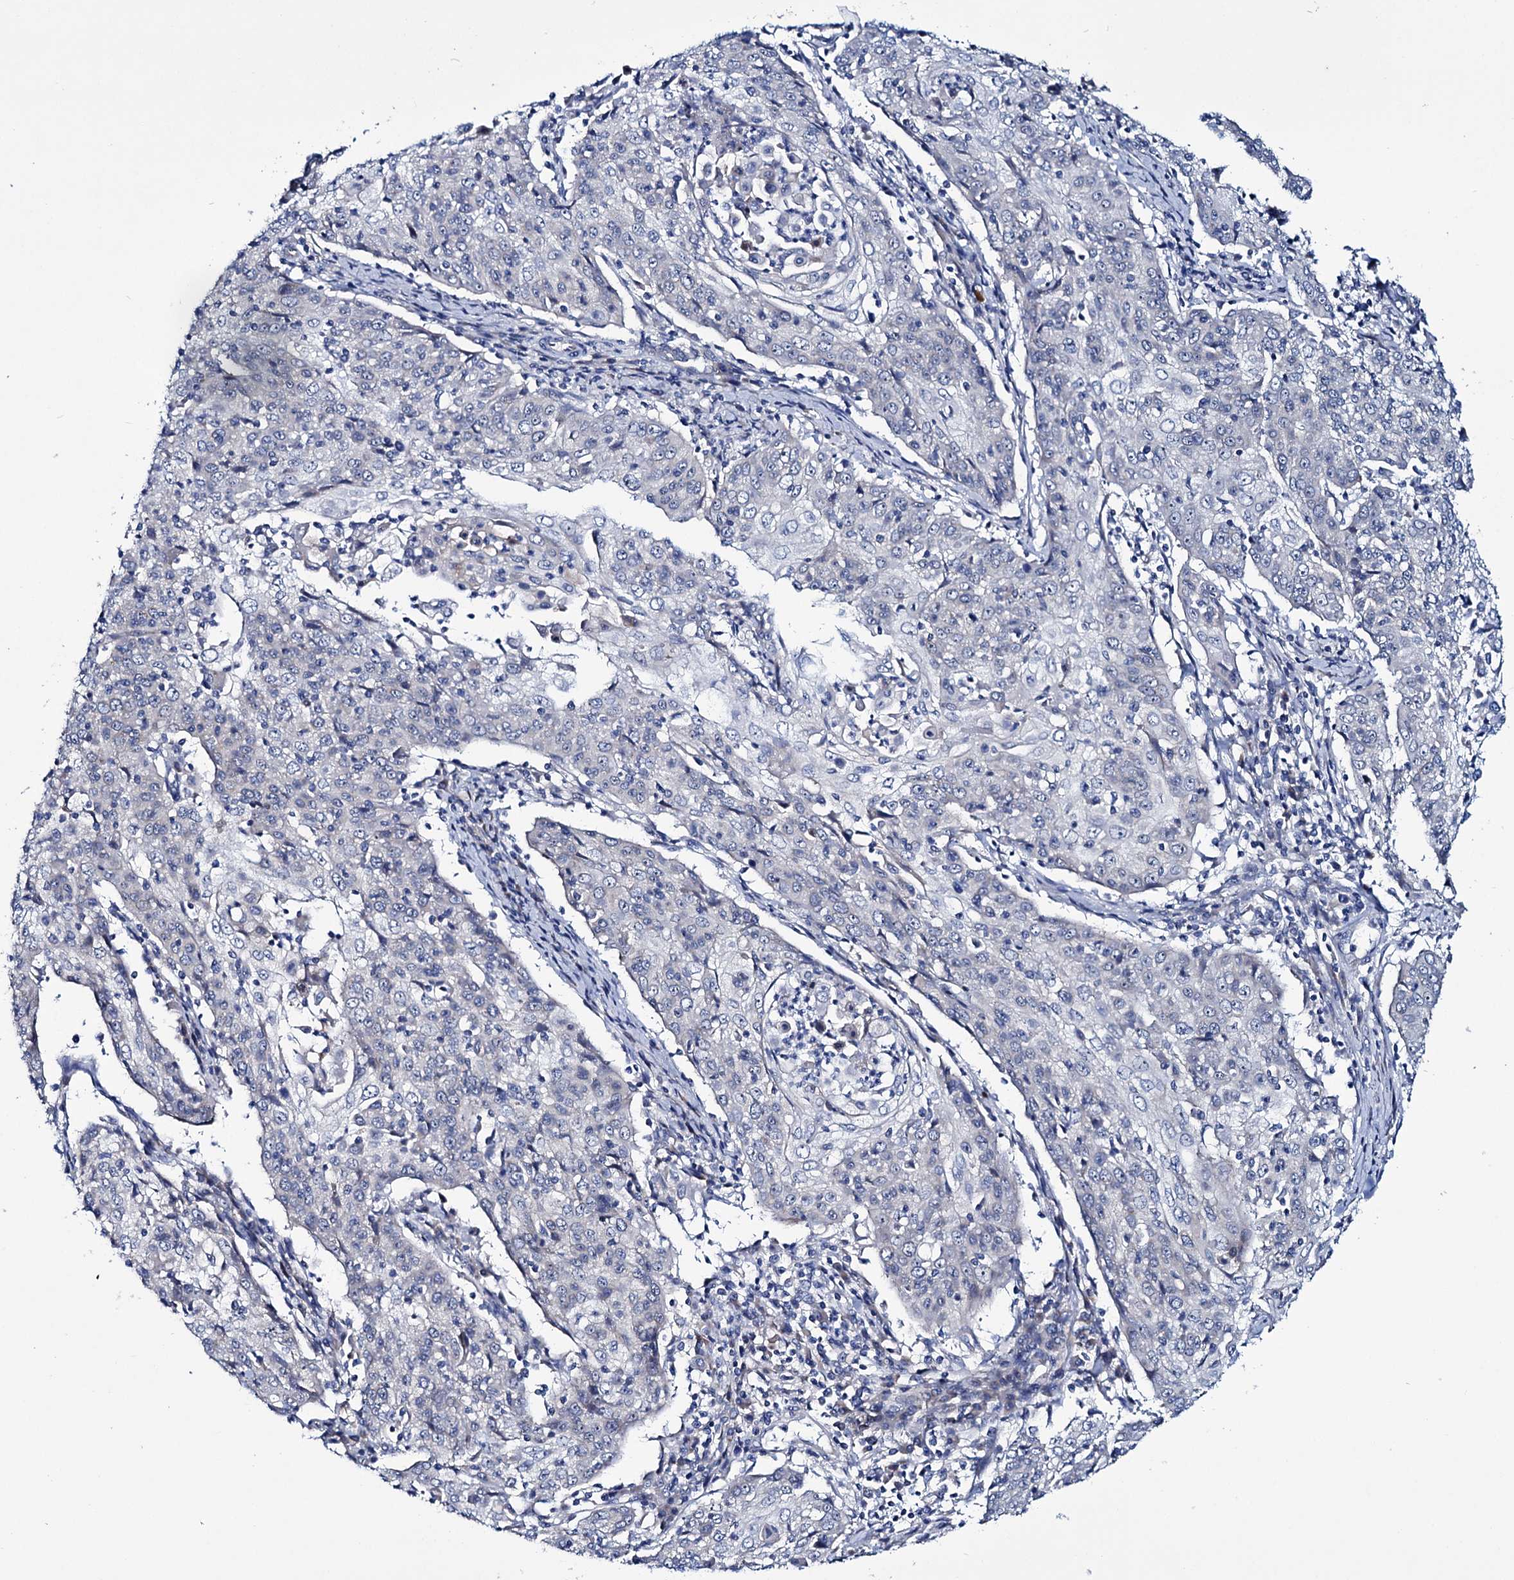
{"staining": {"intensity": "negative", "quantity": "none", "location": "none"}, "tissue": "cervical cancer", "cell_type": "Tumor cells", "image_type": "cancer", "snomed": [{"axis": "morphology", "description": "Squamous cell carcinoma, NOS"}, {"axis": "topography", "description": "Cervix"}], "caption": "Immunohistochemistry of cervical cancer (squamous cell carcinoma) reveals no positivity in tumor cells.", "gene": "EYA4", "patient": {"sex": "female", "age": 48}}